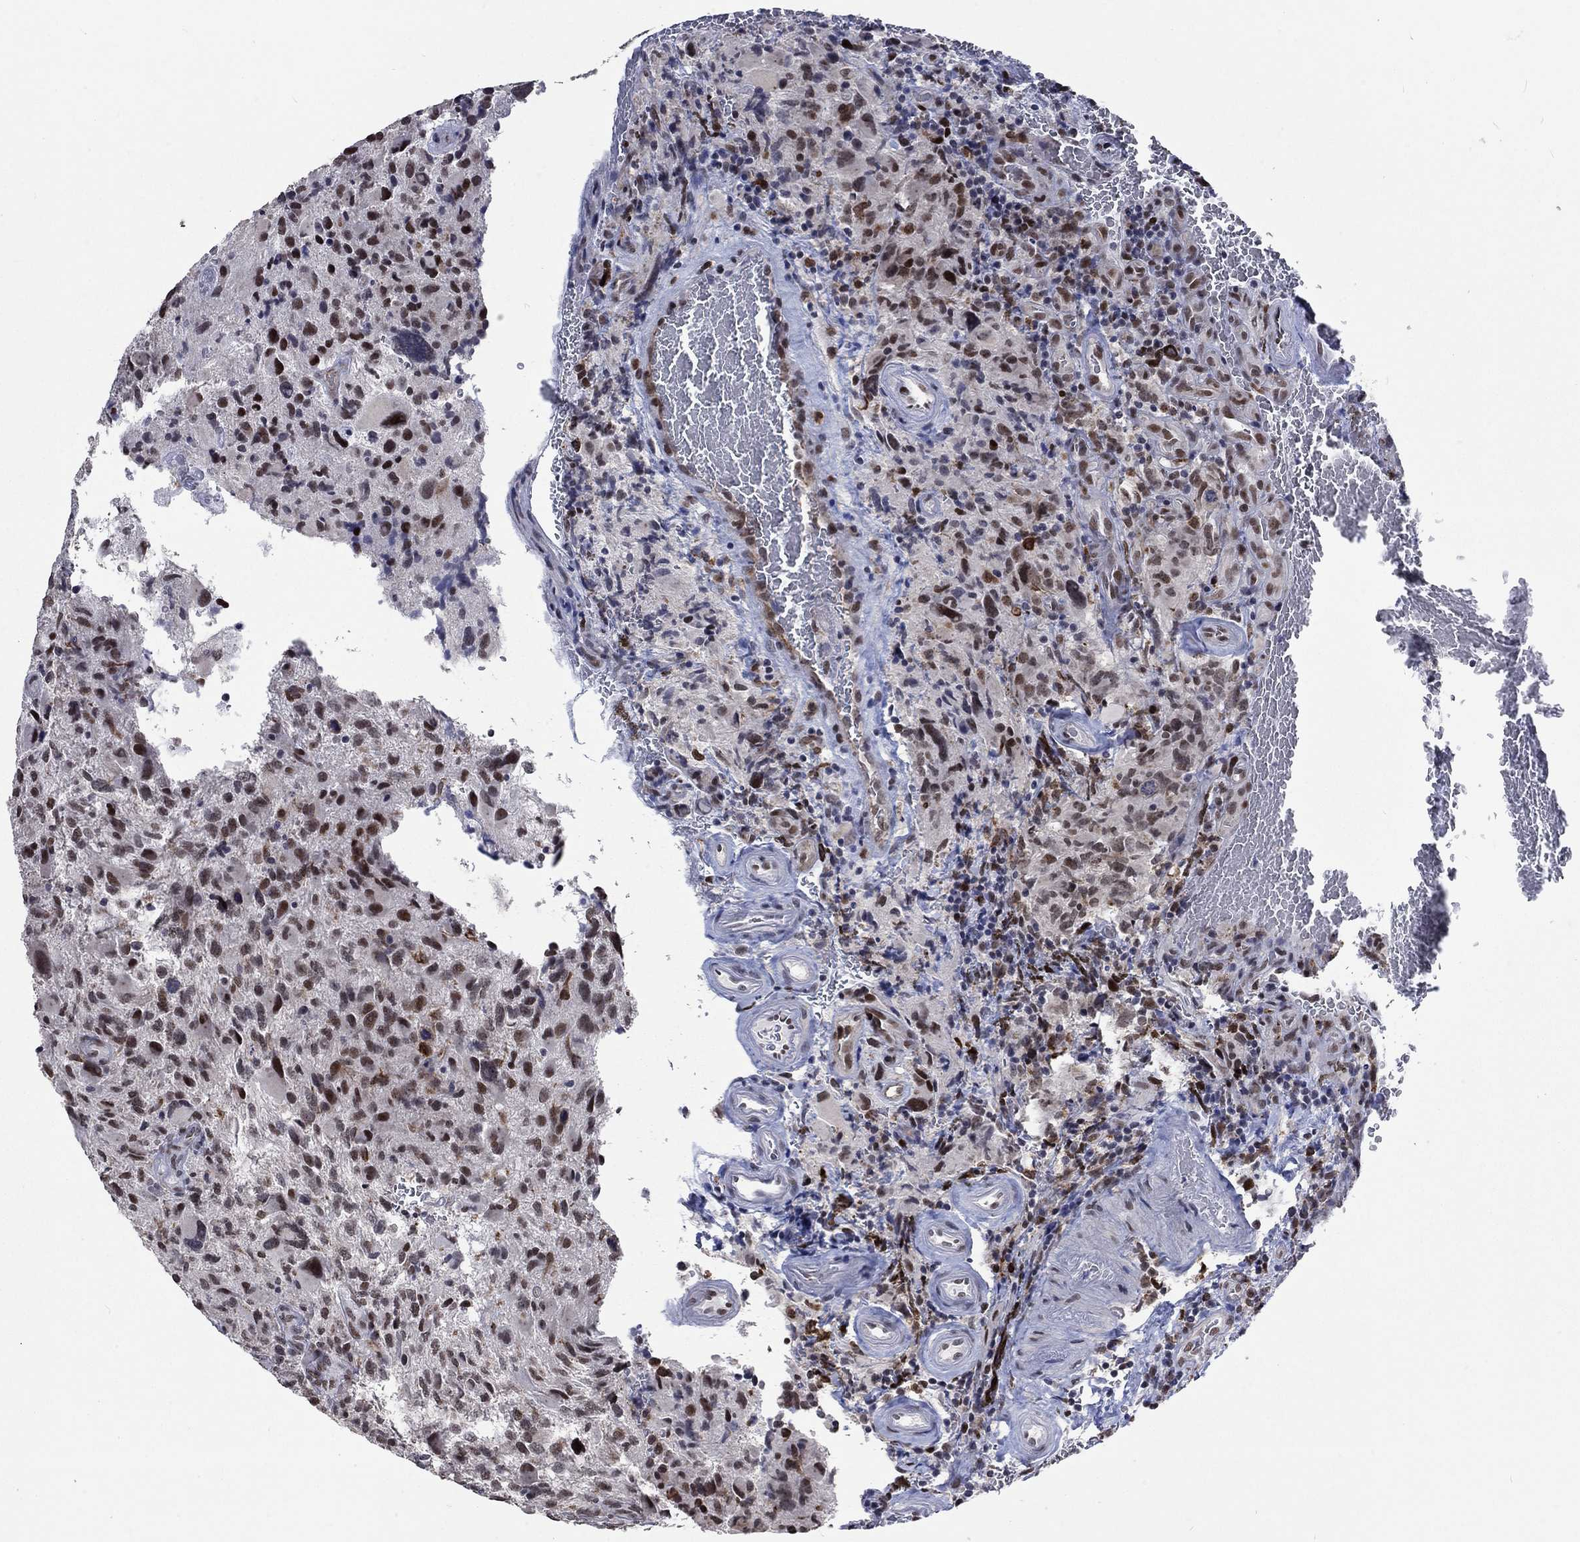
{"staining": {"intensity": "moderate", "quantity": "<25%", "location": "nuclear"}, "tissue": "glioma", "cell_type": "Tumor cells", "image_type": "cancer", "snomed": [{"axis": "morphology", "description": "Glioma, malignant, NOS"}, {"axis": "morphology", "description": "Glioma, malignant, High grade"}, {"axis": "topography", "description": "Brain"}], "caption": "Tumor cells display low levels of moderate nuclear positivity in about <25% of cells in human glioma.", "gene": "HCFC1", "patient": {"sex": "female", "age": 71}}